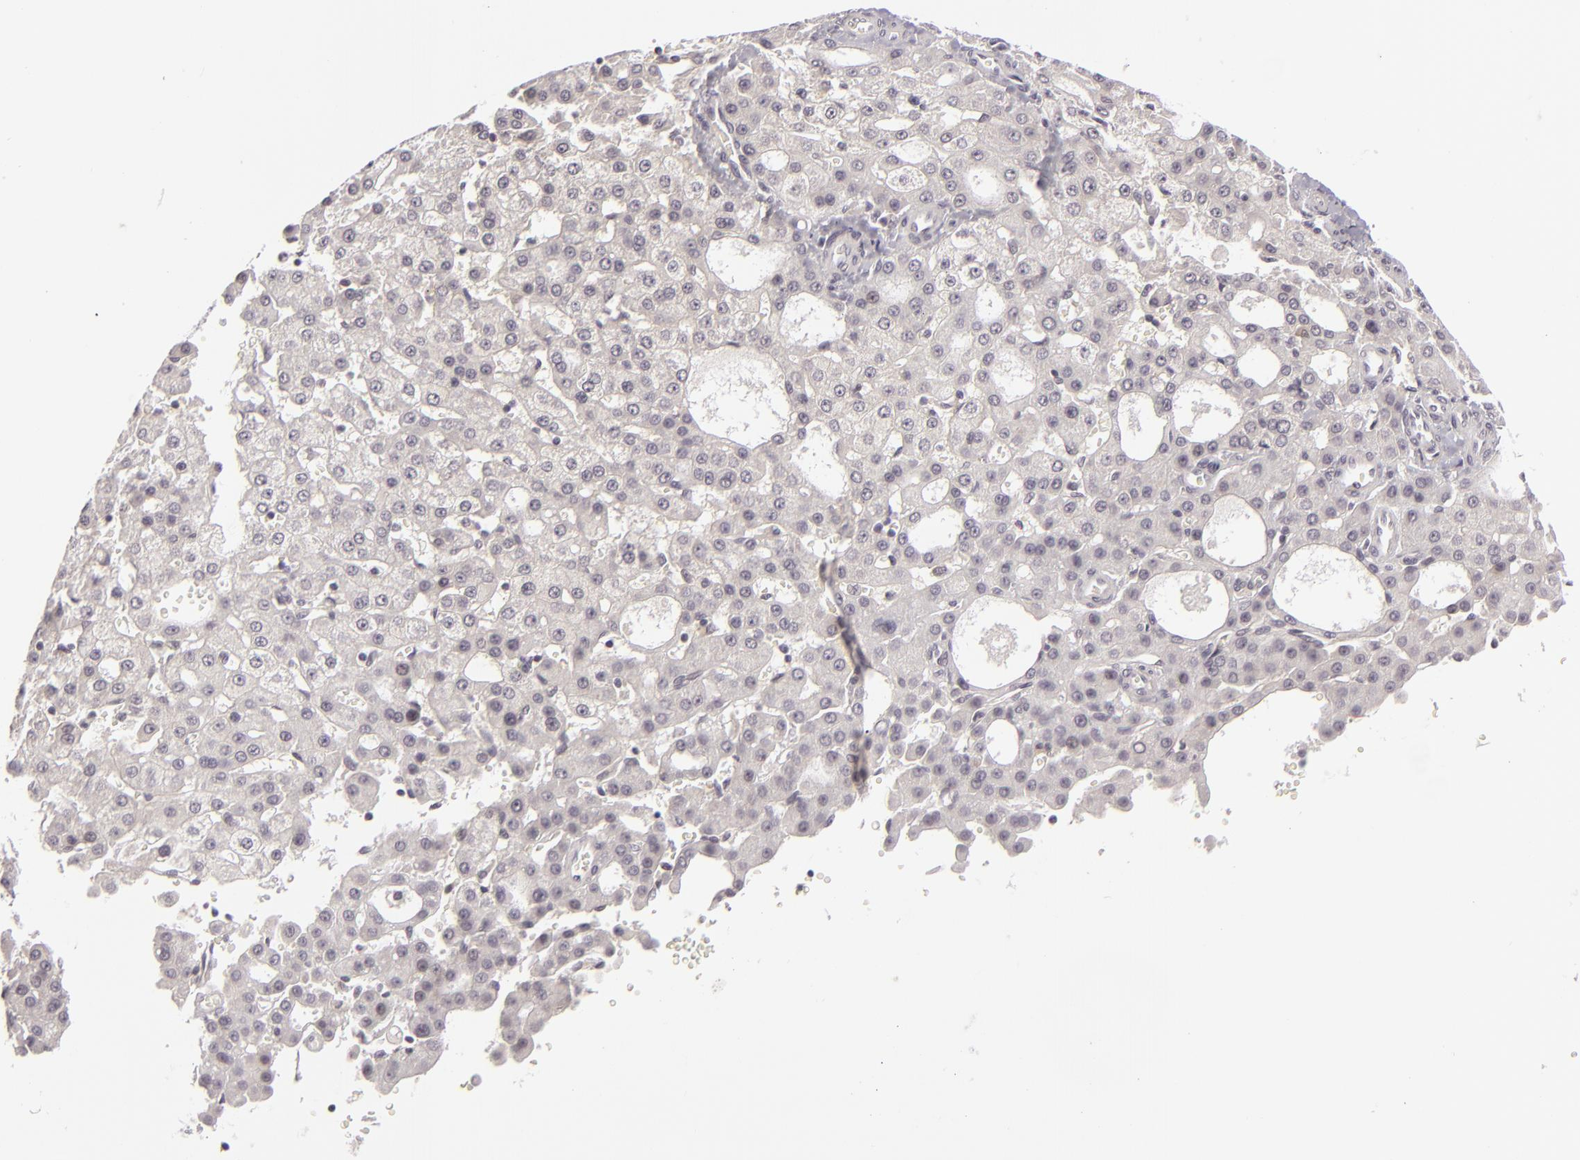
{"staining": {"intensity": "negative", "quantity": "none", "location": "none"}, "tissue": "liver cancer", "cell_type": "Tumor cells", "image_type": "cancer", "snomed": [{"axis": "morphology", "description": "Carcinoma, Hepatocellular, NOS"}, {"axis": "topography", "description": "Liver"}], "caption": "Immunohistochemical staining of human liver cancer (hepatocellular carcinoma) exhibits no significant positivity in tumor cells.", "gene": "DLG3", "patient": {"sex": "male", "age": 47}}